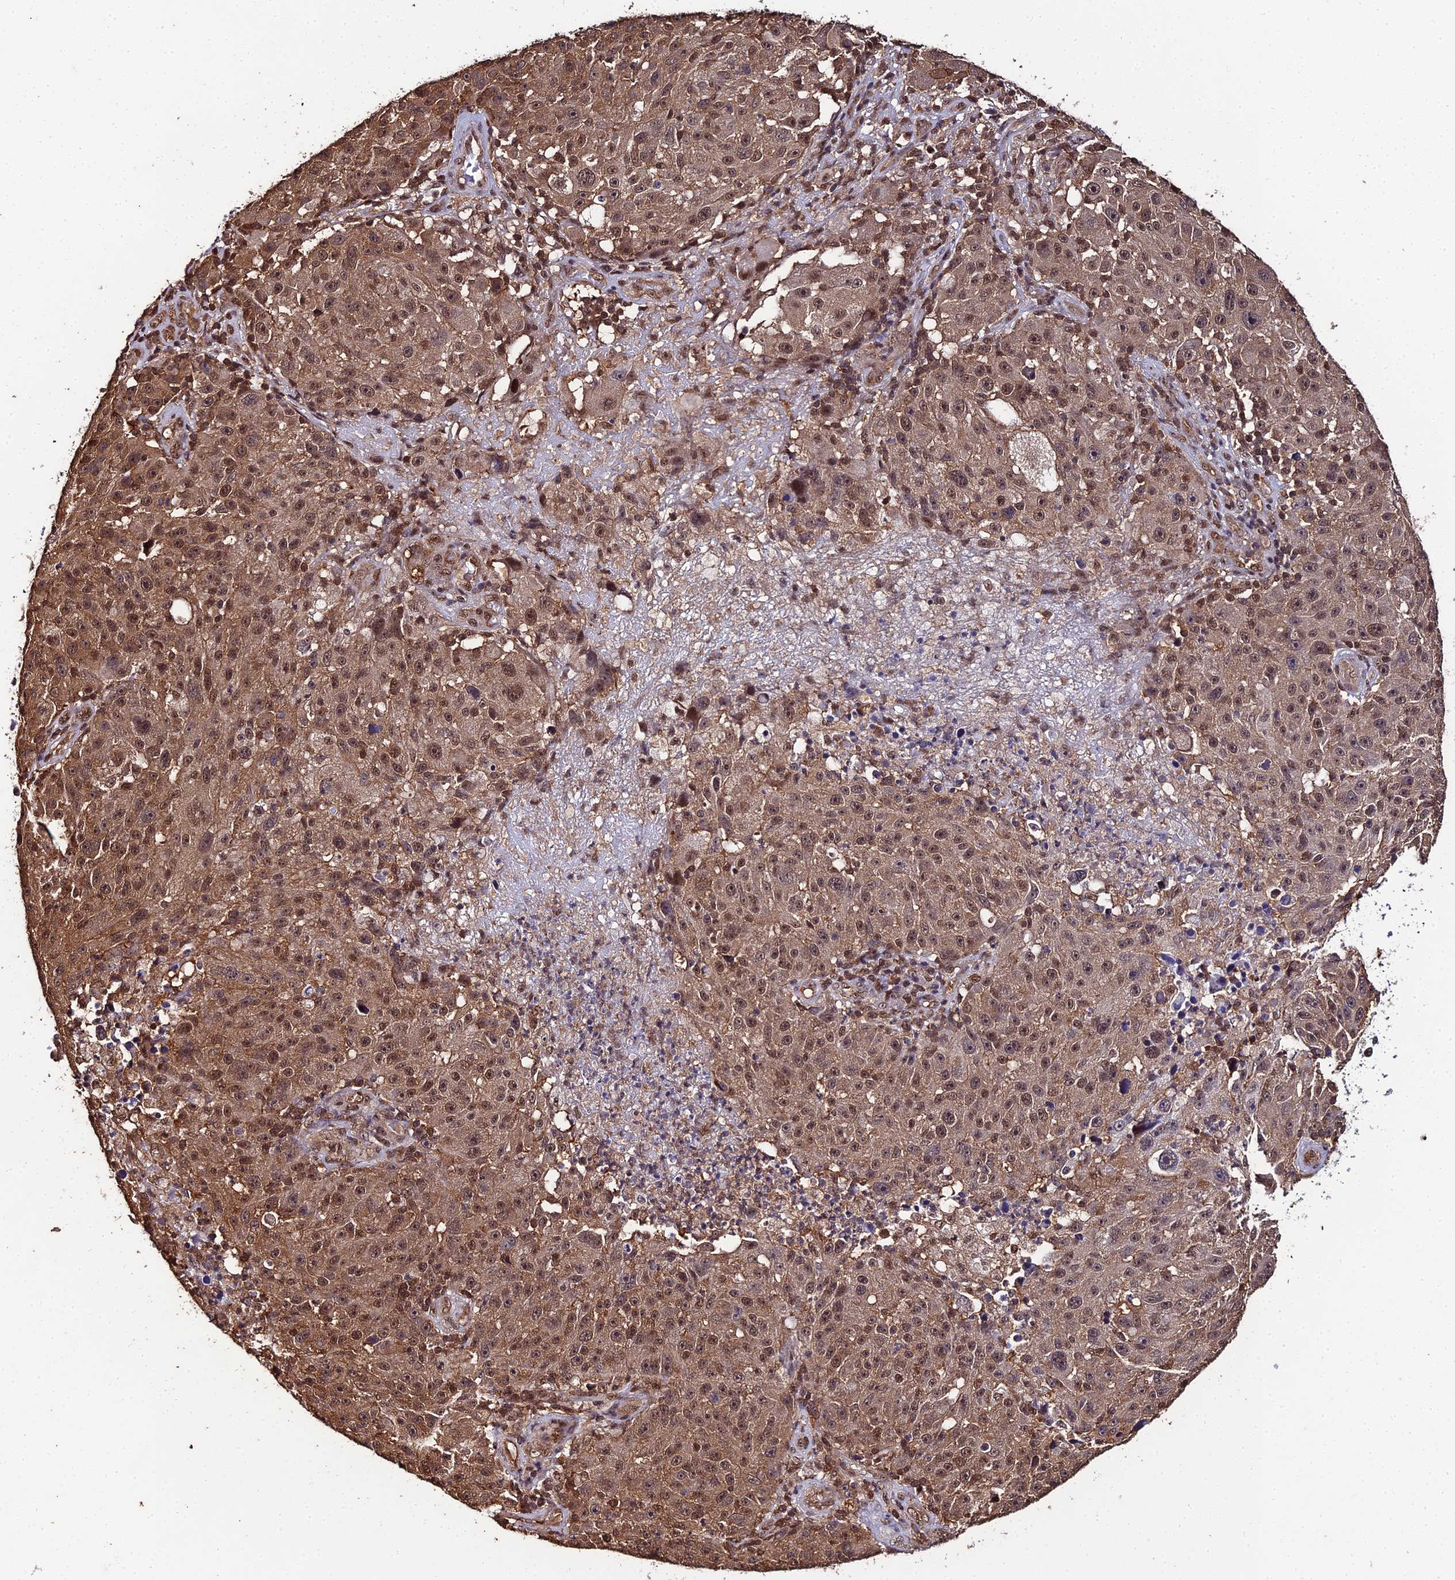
{"staining": {"intensity": "moderate", "quantity": ">75%", "location": "cytoplasmic/membranous,nuclear"}, "tissue": "melanoma", "cell_type": "Tumor cells", "image_type": "cancer", "snomed": [{"axis": "morphology", "description": "Malignant melanoma, NOS"}, {"axis": "topography", "description": "Skin"}], "caption": "A brown stain shows moderate cytoplasmic/membranous and nuclear positivity of a protein in melanoma tumor cells. The staining is performed using DAB (3,3'-diaminobenzidine) brown chromogen to label protein expression. The nuclei are counter-stained blue using hematoxylin.", "gene": "PPP4C", "patient": {"sex": "male", "age": 53}}